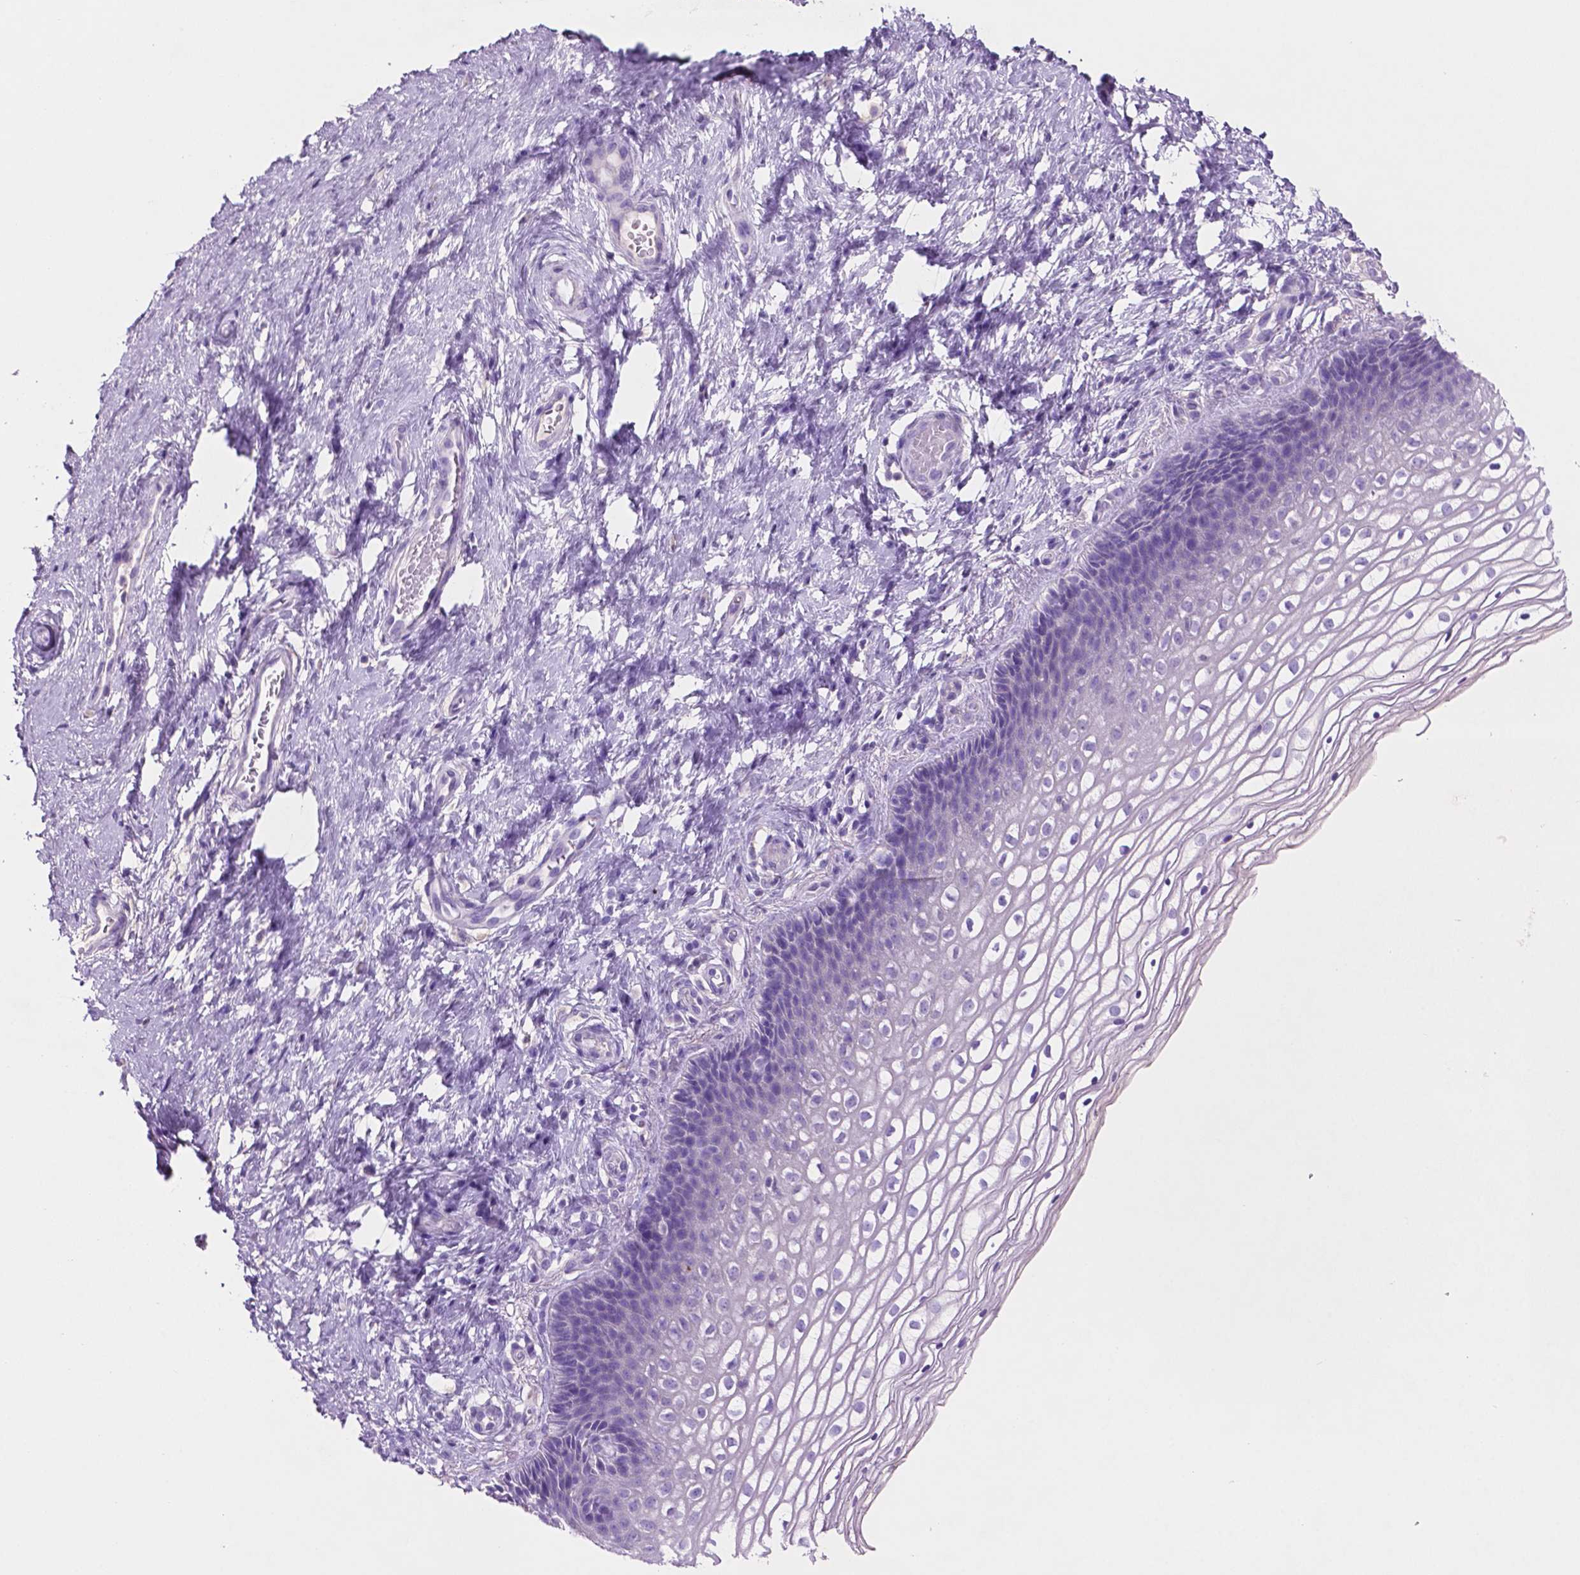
{"staining": {"intensity": "negative", "quantity": "none", "location": "none"}, "tissue": "cervix", "cell_type": "Glandular cells", "image_type": "normal", "snomed": [{"axis": "morphology", "description": "Normal tissue, NOS"}, {"axis": "topography", "description": "Cervix"}], "caption": "An image of cervix stained for a protein displays no brown staining in glandular cells.", "gene": "POU4F1", "patient": {"sex": "female", "age": 34}}